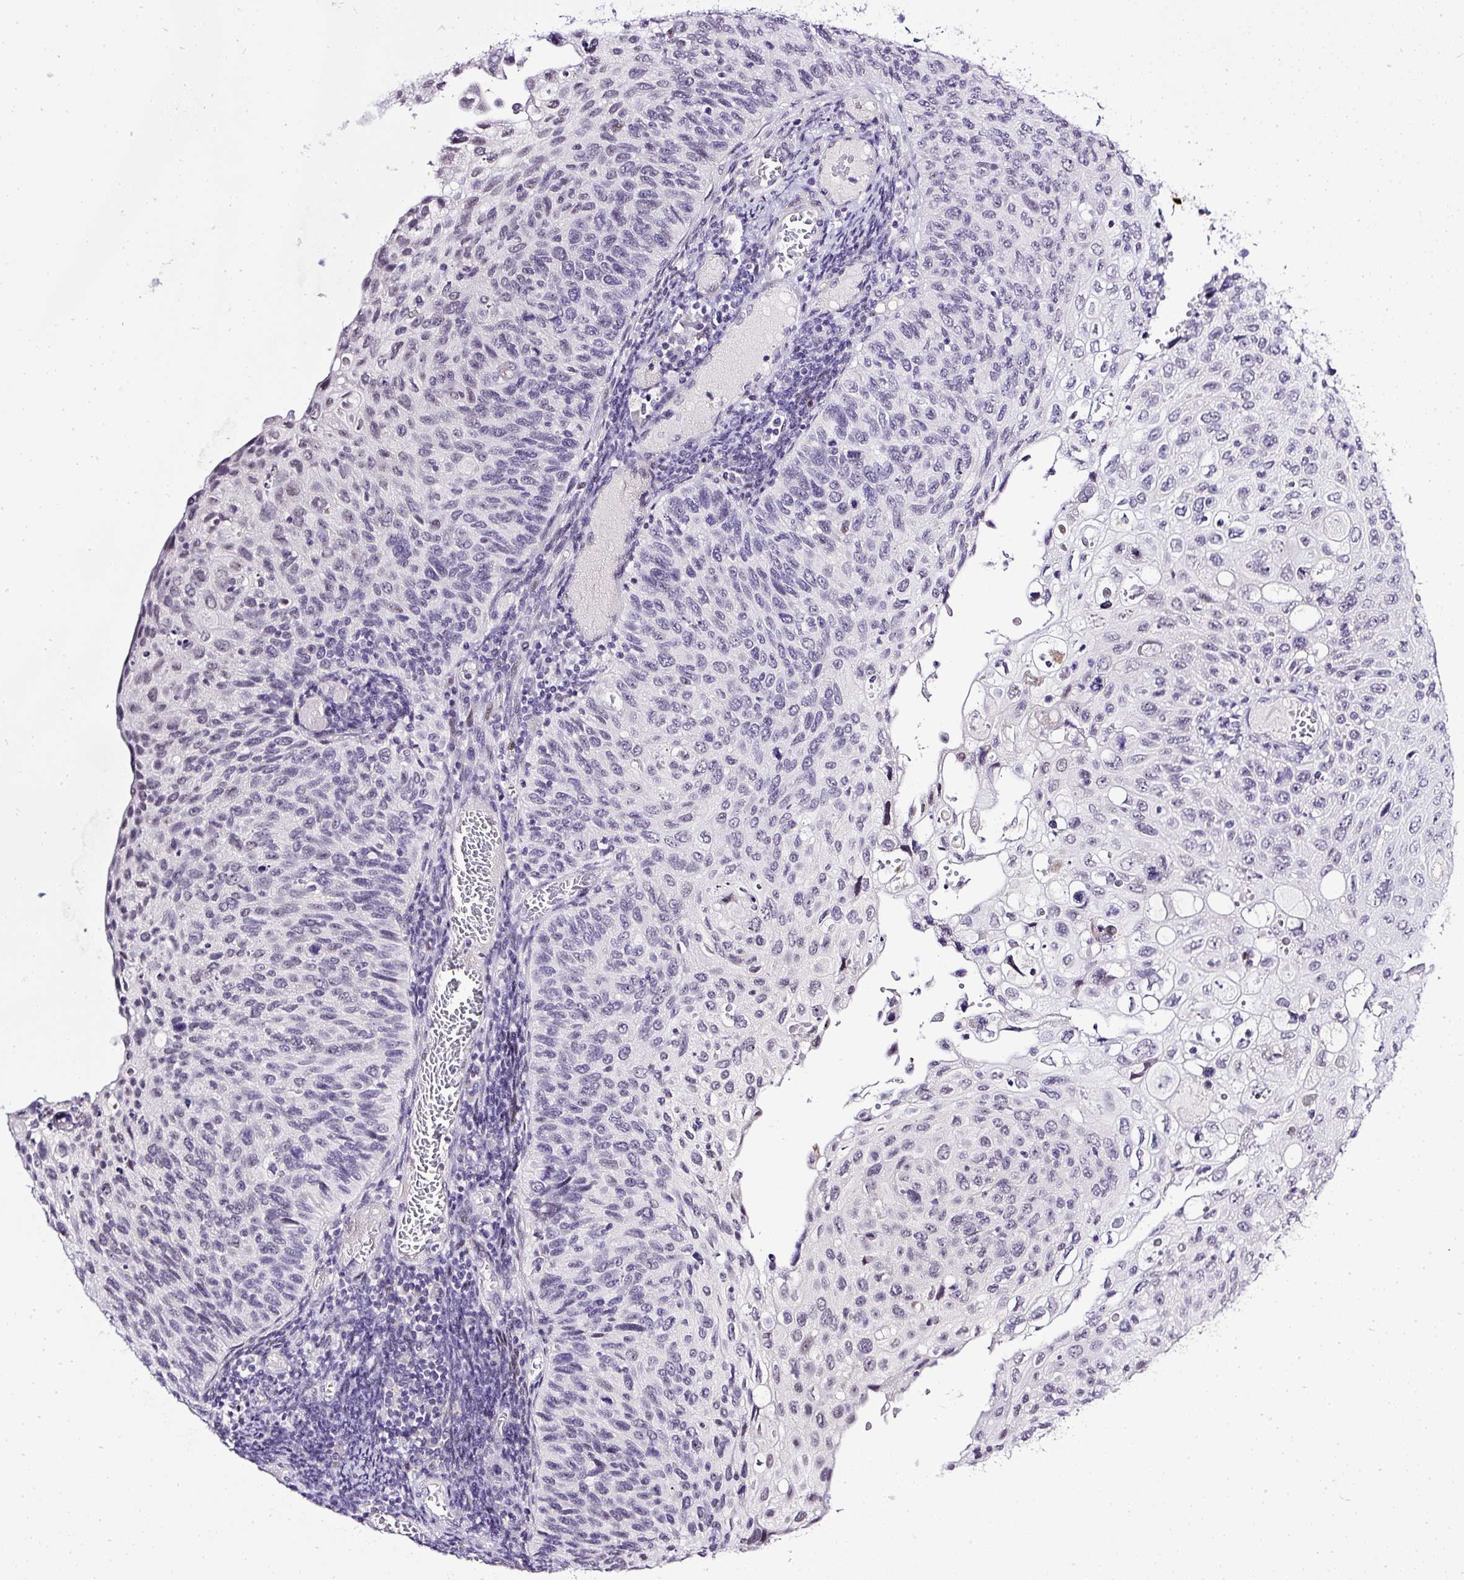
{"staining": {"intensity": "negative", "quantity": "none", "location": "none"}, "tissue": "cervical cancer", "cell_type": "Tumor cells", "image_type": "cancer", "snomed": [{"axis": "morphology", "description": "Squamous cell carcinoma, NOS"}, {"axis": "topography", "description": "Cervix"}], "caption": "Tumor cells are negative for protein expression in human cervical cancer (squamous cell carcinoma).", "gene": "WNT10B", "patient": {"sex": "female", "age": 70}}